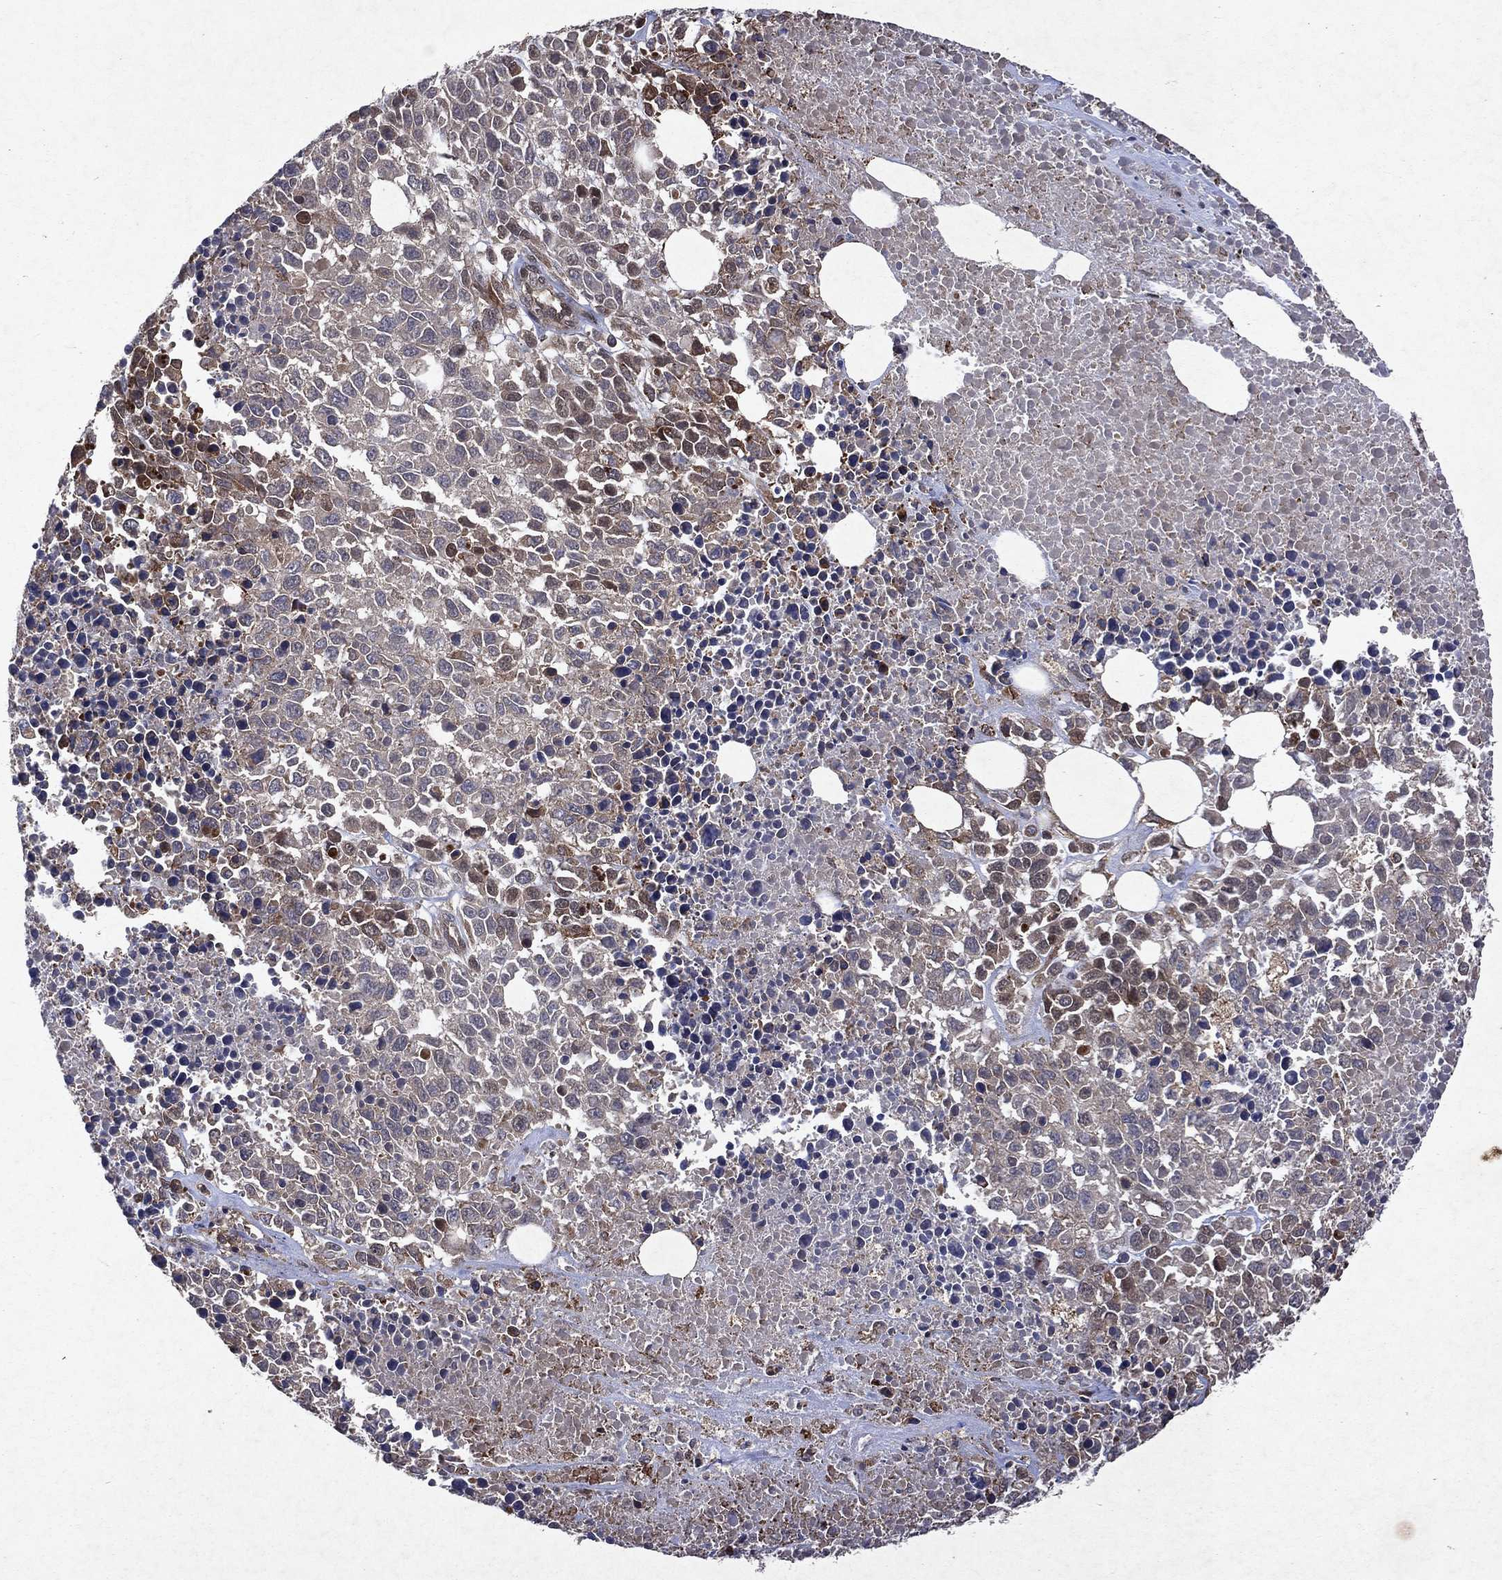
{"staining": {"intensity": "weak", "quantity": "<25%", "location": "cytoplasmic/membranous"}, "tissue": "melanoma", "cell_type": "Tumor cells", "image_type": "cancer", "snomed": [{"axis": "morphology", "description": "Malignant melanoma, Metastatic site"}, {"axis": "topography", "description": "Skin"}], "caption": "A high-resolution micrograph shows immunohistochemistry (IHC) staining of malignant melanoma (metastatic site), which shows no significant staining in tumor cells. (DAB (3,3'-diaminobenzidine) immunohistochemistry visualized using brightfield microscopy, high magnification).", "gene": "MTAP", "patient": {"sex": "male", "age": 84}}